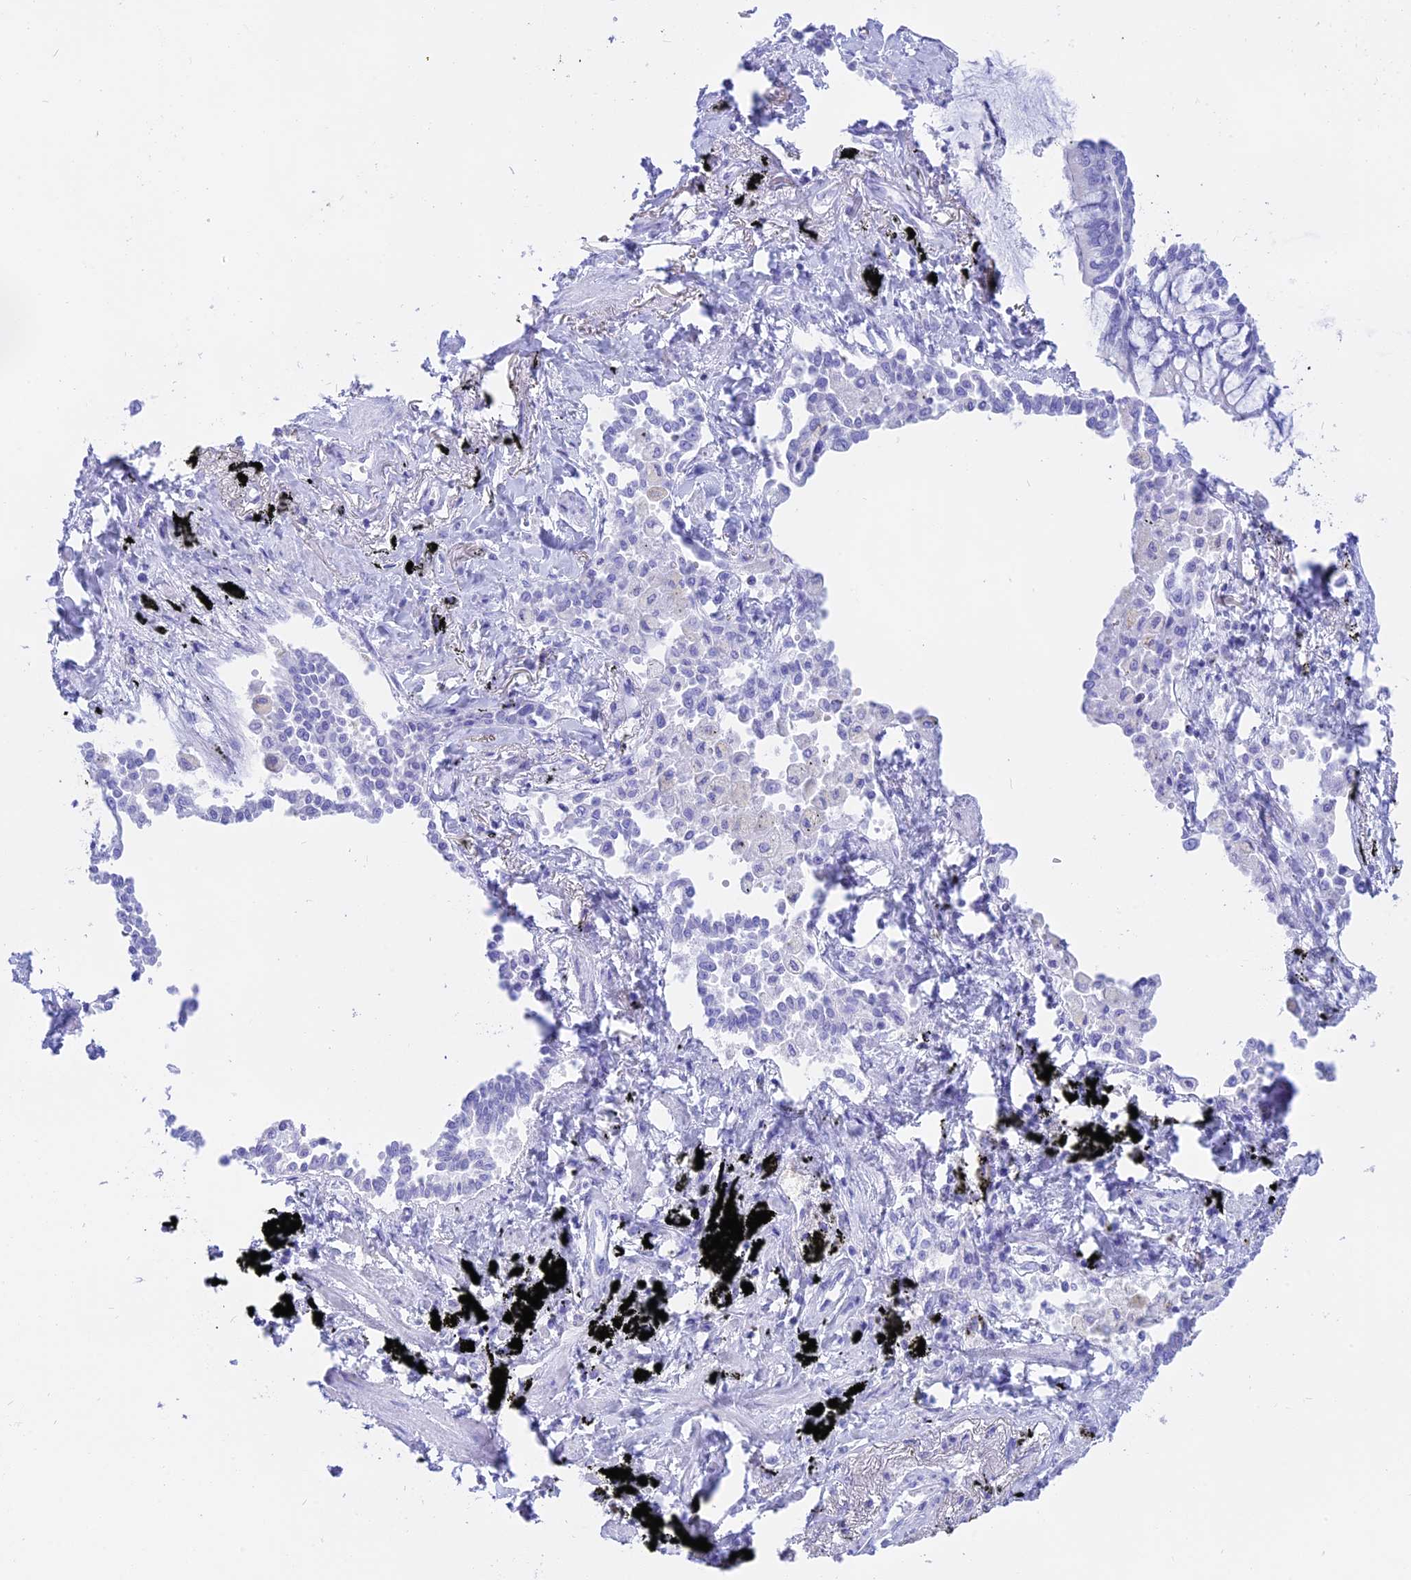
{"staining": {"intensity": "negative", "quantity": "none", "location": "none"}, "tissue": "lung cancer", "cell_type": "Tumor cells", "image_type": "cancer", "snomed": [{"axis": "morphology", "description": "Adenocarcinoma, NOS"}, {"axis": "topography", "description": "Lung"}], "caption": "There is no significant expression in tumor cells of lung cancer (adenocarcinoma).", "gene": "ISCA1", "patient": {"sex": "male", "age": 67}}